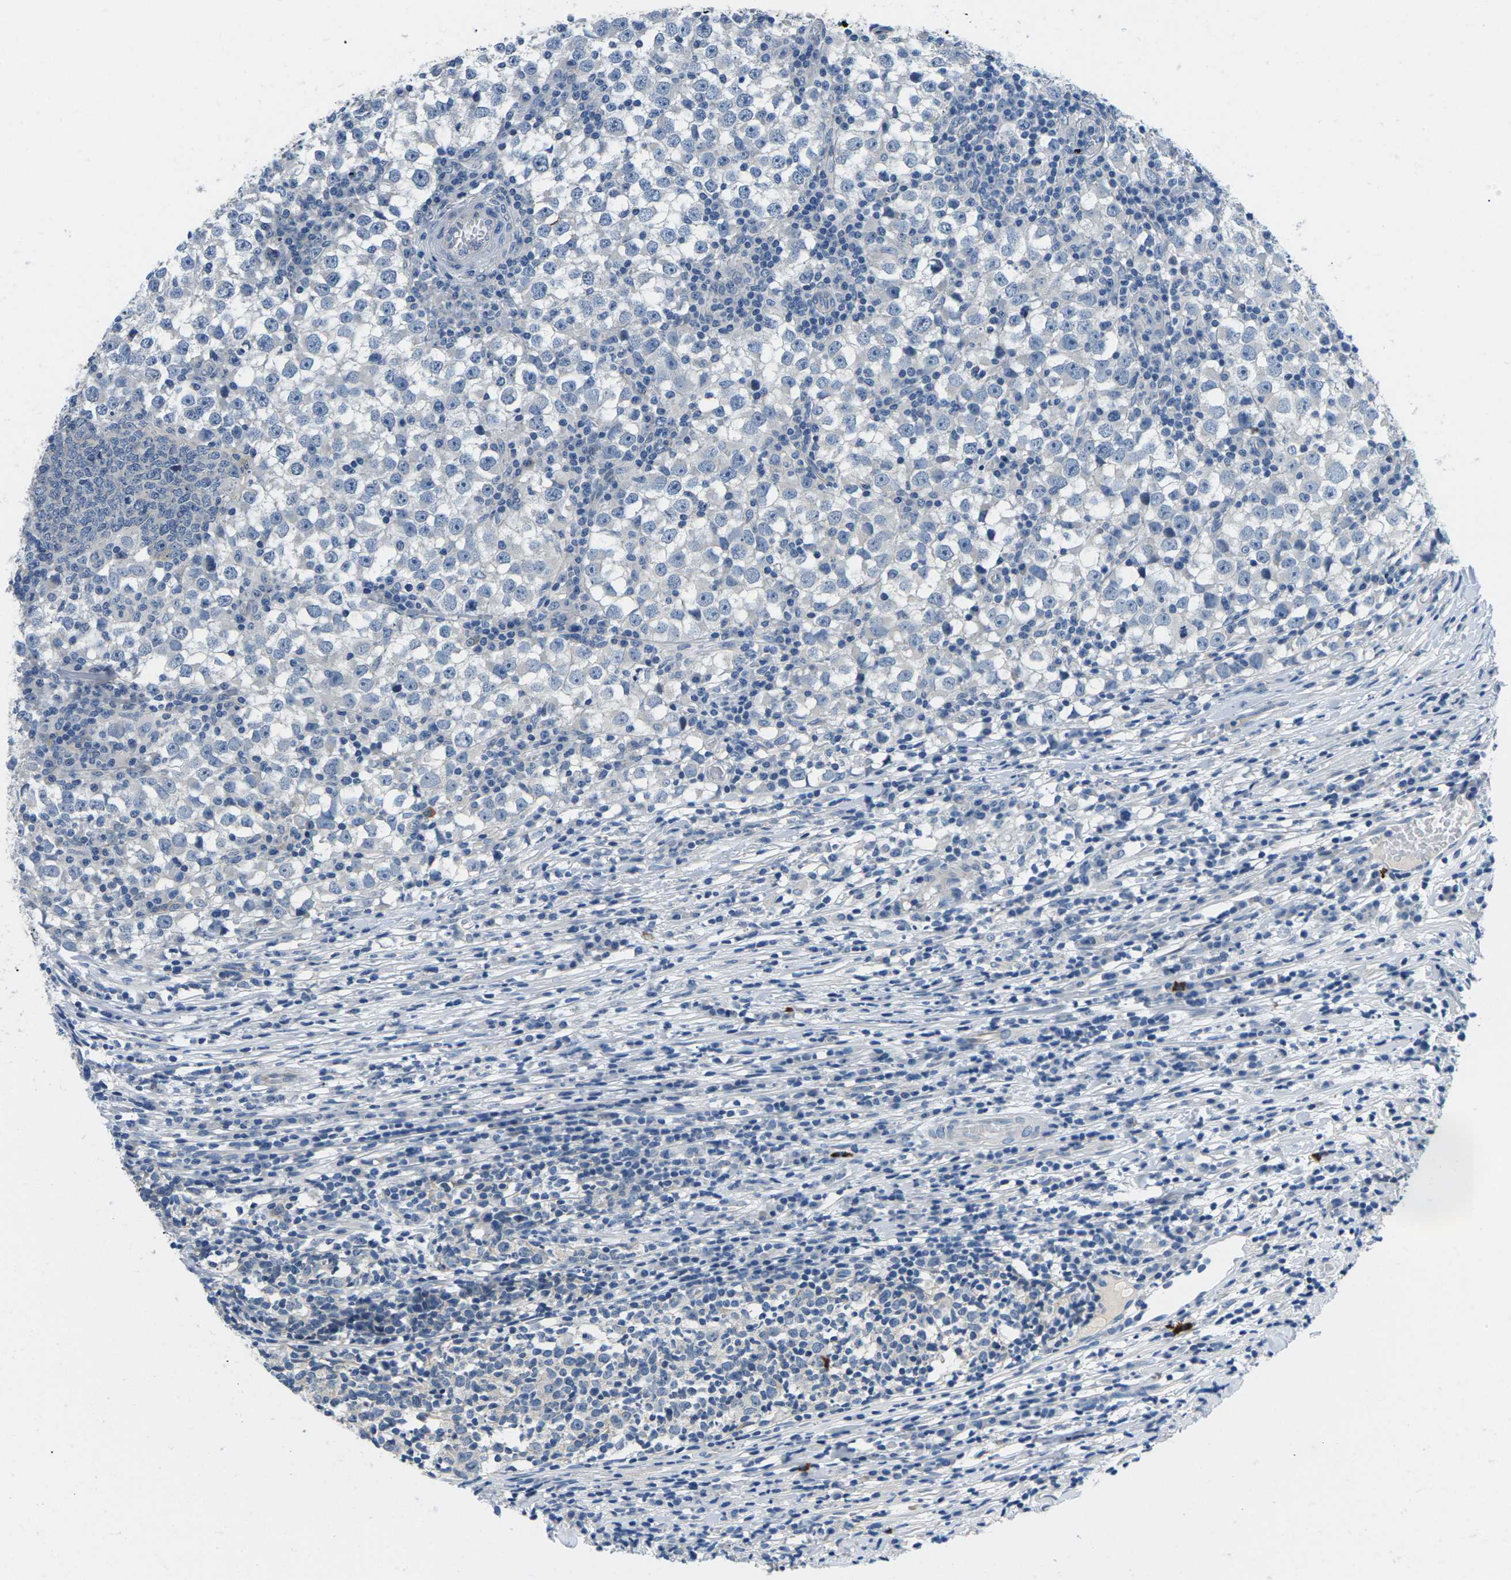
{"staining": {"intensity": "negative", "quantity": "none", "location": "none"}, "tissue": "testis cancer", "cell_type": "Tumor cells", "image_type": "cancer", "snomed": [{"axis": "morphology", "description": "Seminoma, NOS"}, {"axis": "topography", "description": "Testis"}], "caption": "Tumor cells are negative for brown protein staining in seminoma (testis).", "gene": "TSPAN2", "patient": {"sex": "male", "age": 65}}